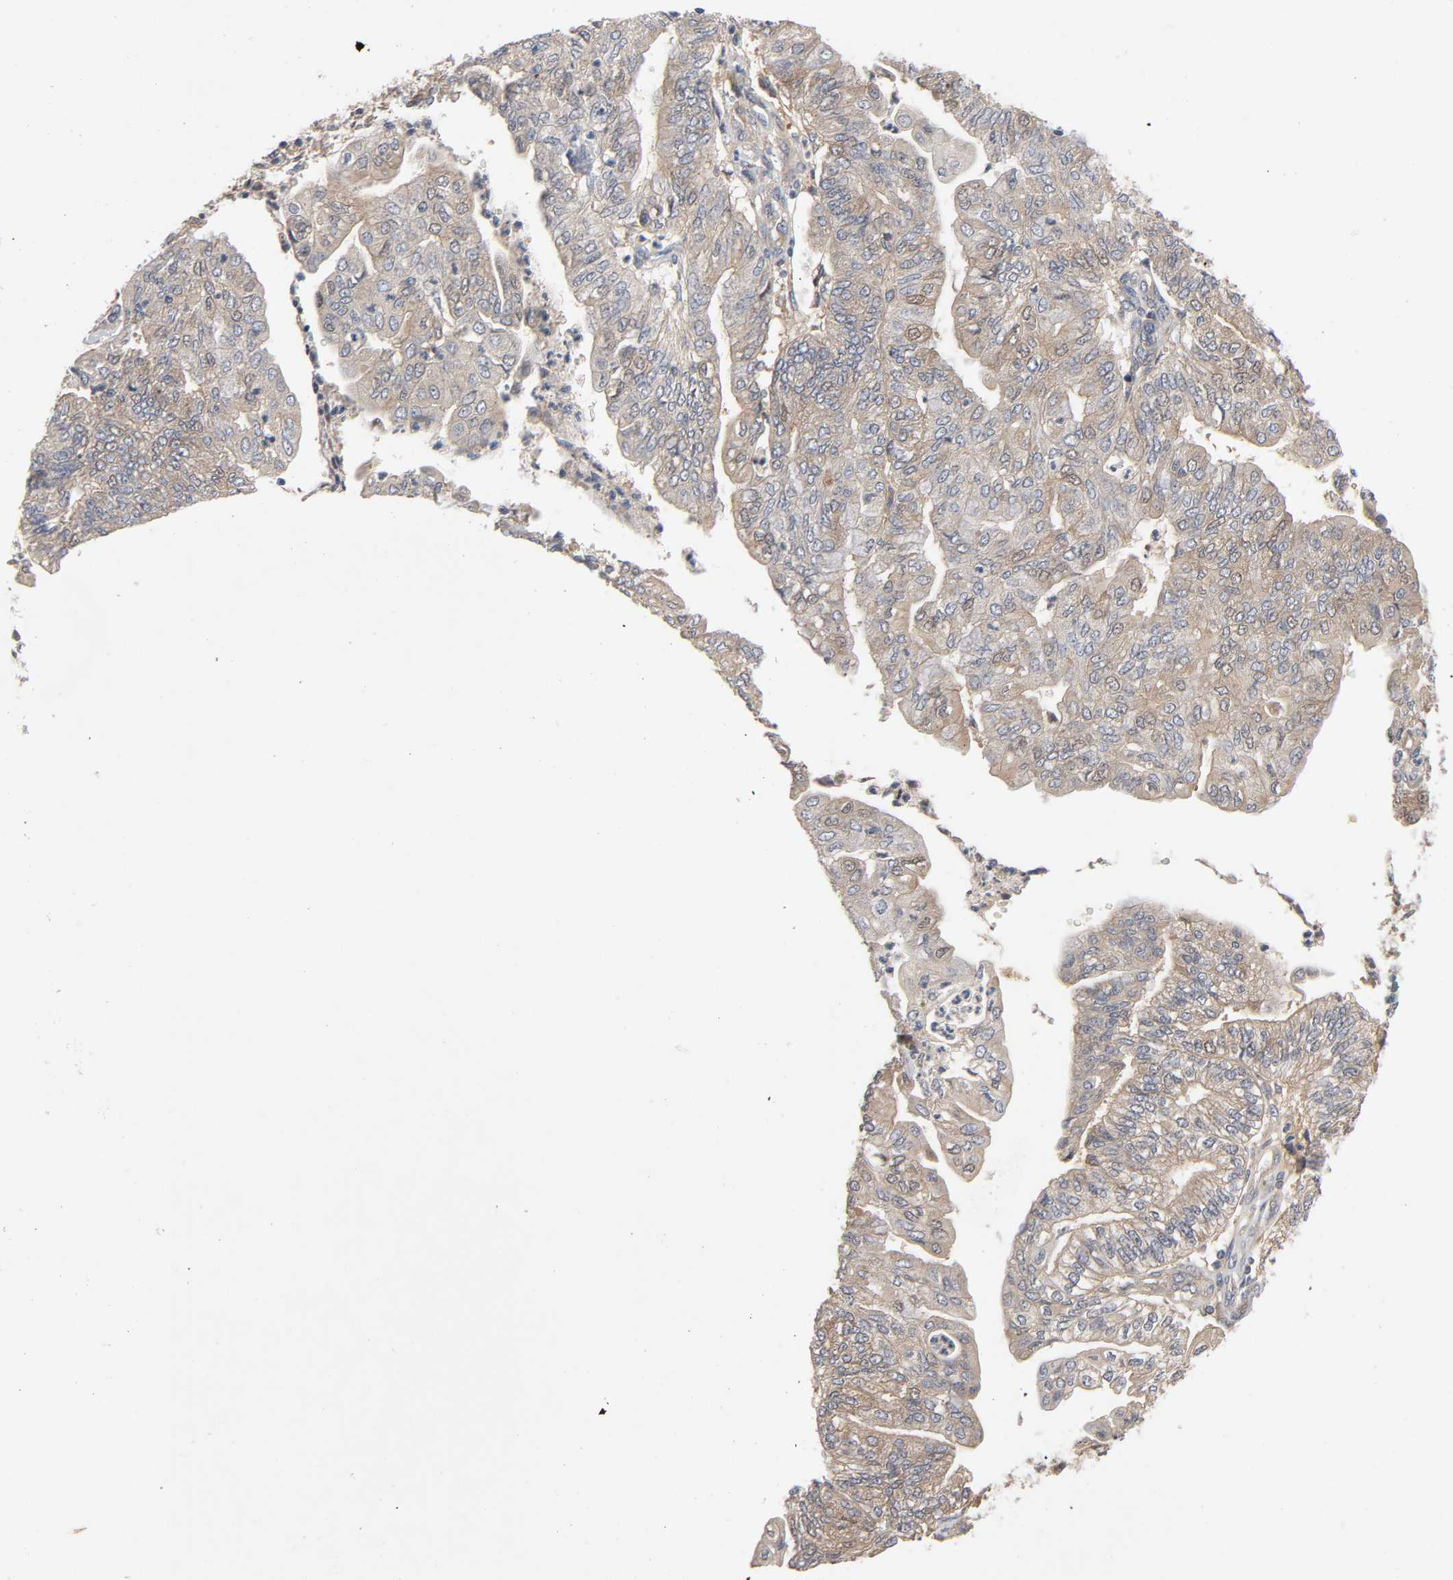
{"staining": {"intensity": "moderate", "quantity": ">75%", "location": "cytoplasmic/membranous"}, "tissue": "endometrial cancer", "cell_type": "Tumor cells", "image_type": "cancer", "snomed": [{"axis": "morphology", "description": "Adenocarcinoma, NOS"}, {"axis": "topography", "description": "Endometrium"}], "caption": "Adenocarcinoma (endometrial) stained with a brown dye reveals moderate cytoplasmic/membranous positive expression in about >75% of tumor cells.", "gene": "CPB2", "patient": {"sex": "female", "age": 59}}